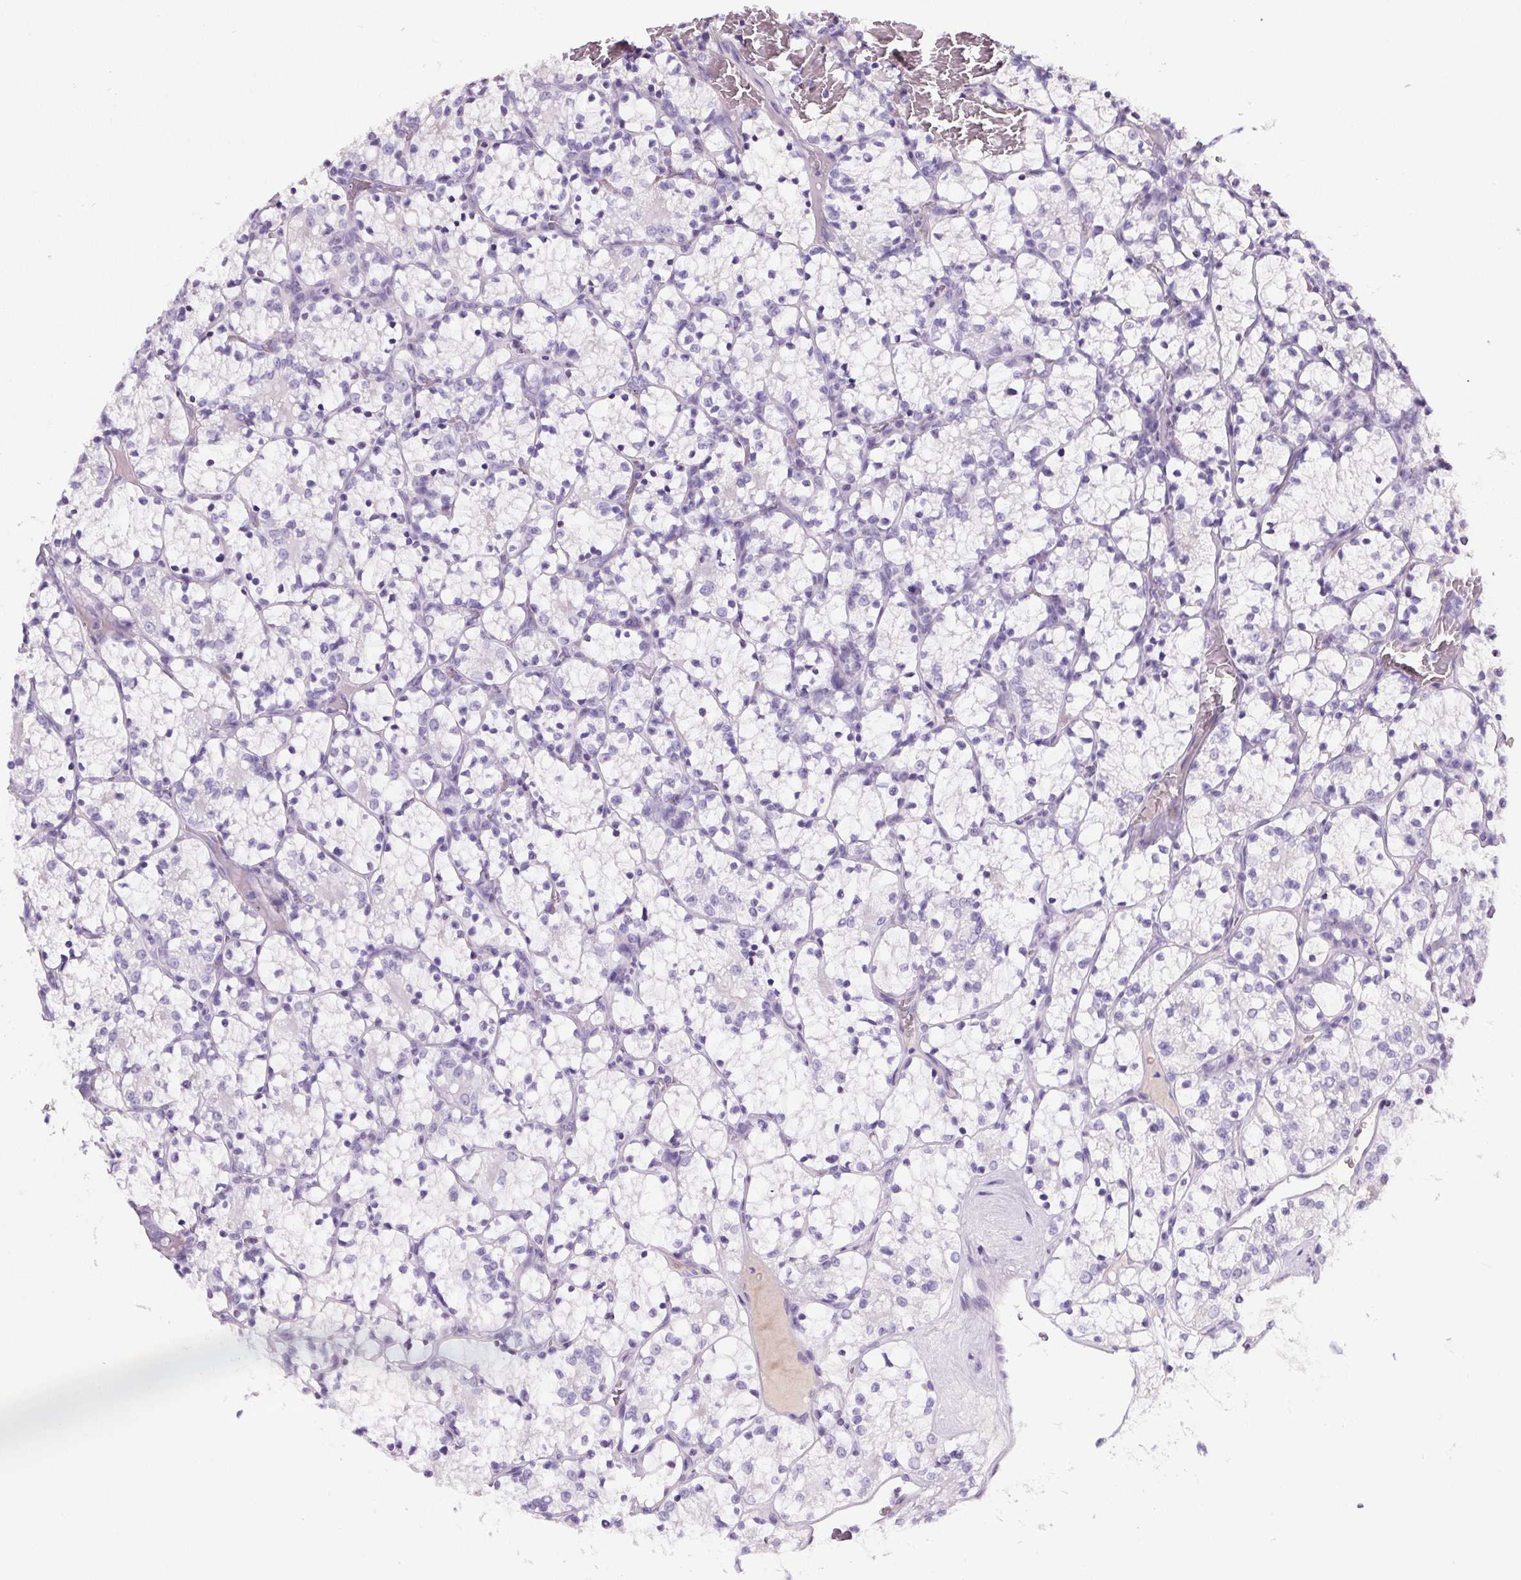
{"staining": {"intensity": "negative", "quantity": "none", "location": "none"}, "tissue": "renal cancer", "cell_type": "Tumor cells", "image_type": "cancer", "snomed": [{"axis": "morphology", "description": "Adenocarcinoma, NOS"}, {"axis": "topography", "description": "Kidney"}], "caption": "The histopathology image shows no staining of tumor cells in renal adenocarcinoma. Nuclei are stained in blue.", "gene": "CD5L", "patient": {"sex": "female", "age": 69}}